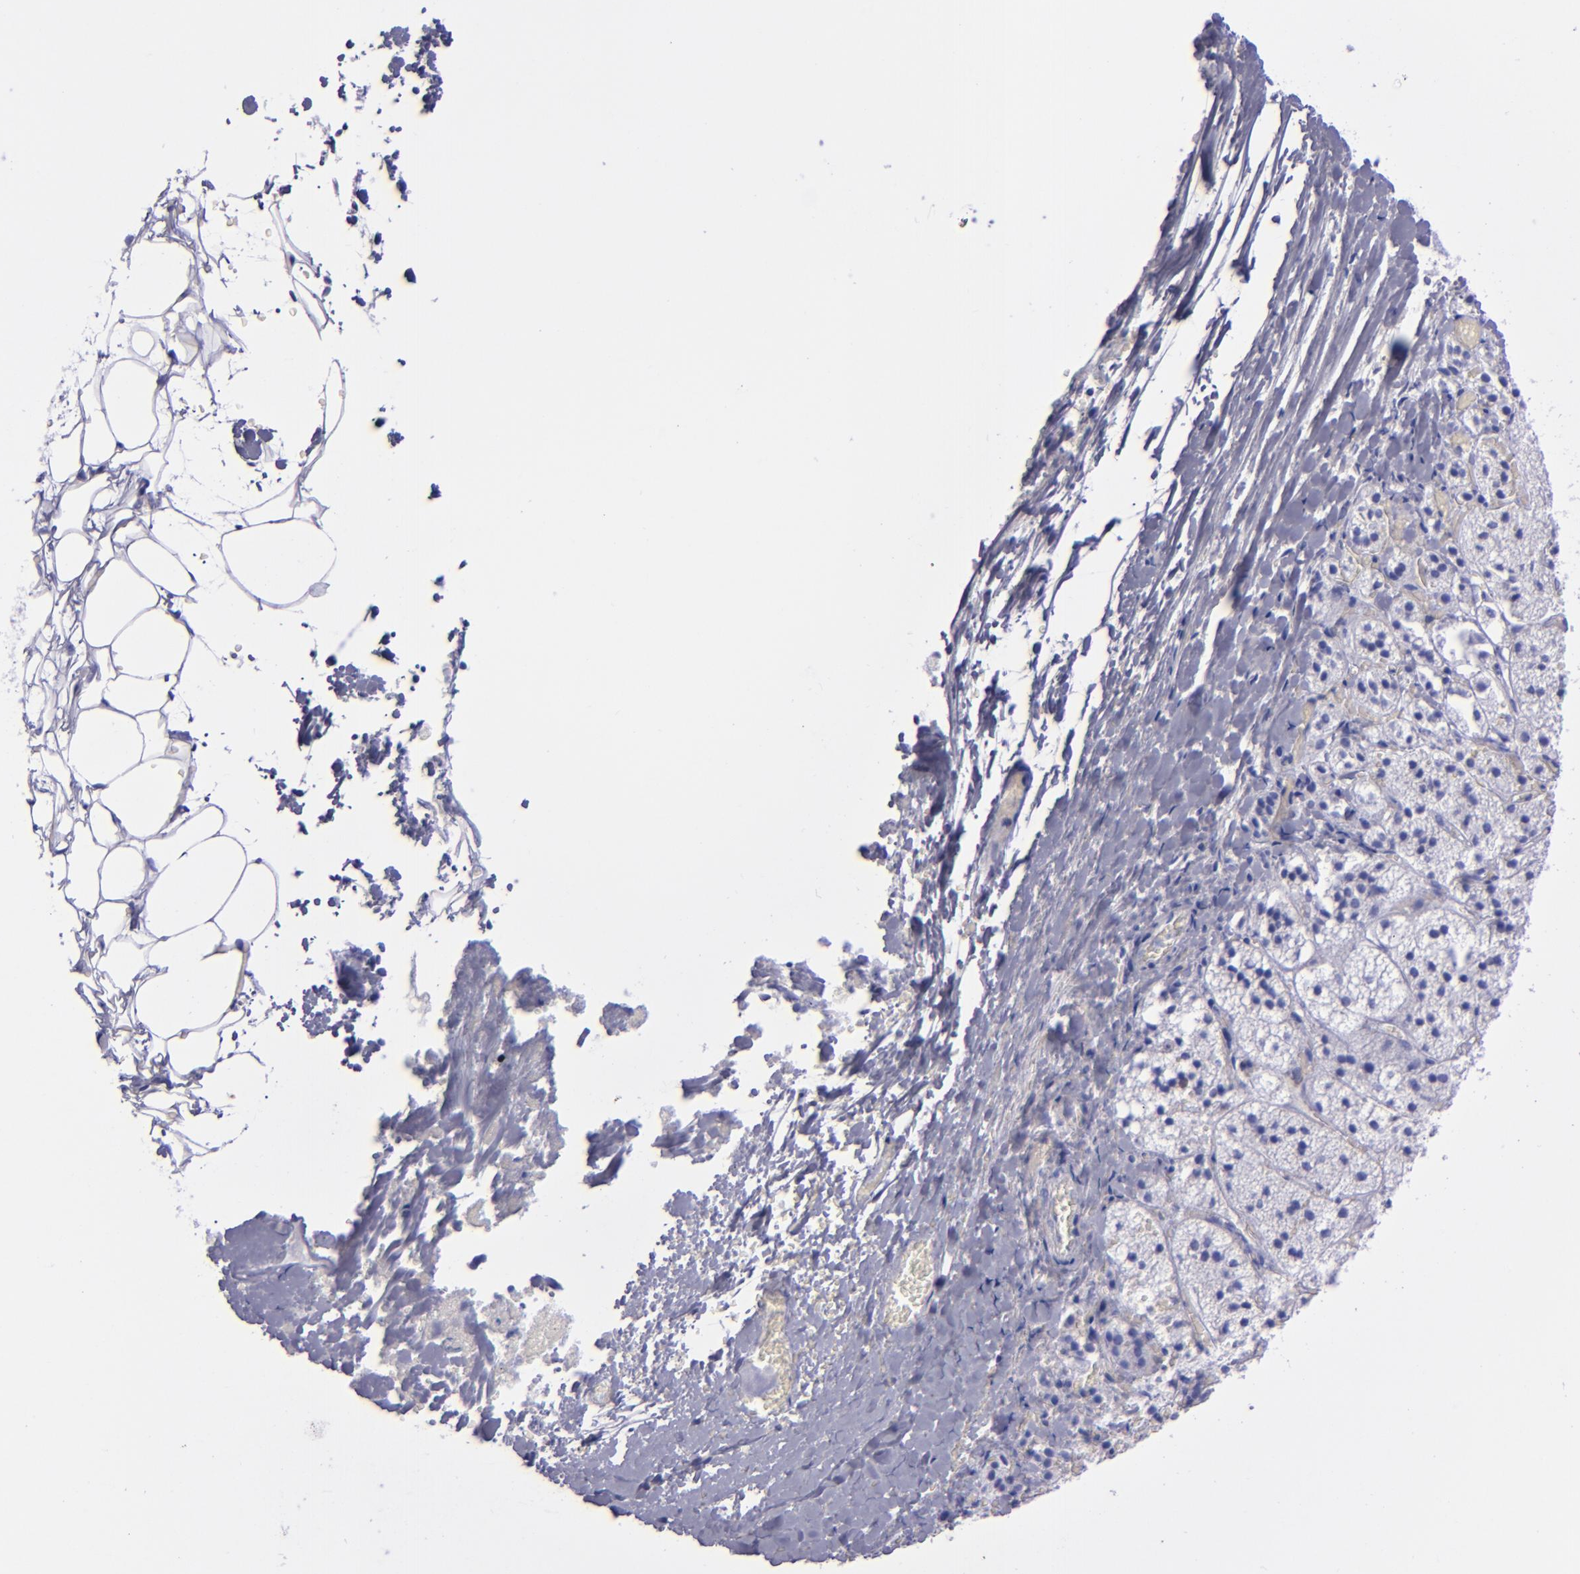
{"staining": {"intensity": "strong", "quantity": "<25%", "location": "nuclear"}, "tissue": "adrenal gland", "cell_type": "Glandular cells", "image_type": "normal", "snomed": [{"axis": "morphology", "description": "Normal tissue, NOS"}, {"axis": "topography", "description": "Adrenal gland"}], "caption": "This image shows immunohistochemistry (IHC) staining of normal human adrenal gland, with medium strong nuclear expression in approximately <25% of glandular cells.", "gene": "TOP2A", "patient": {"sex": "female", "age": 44}}